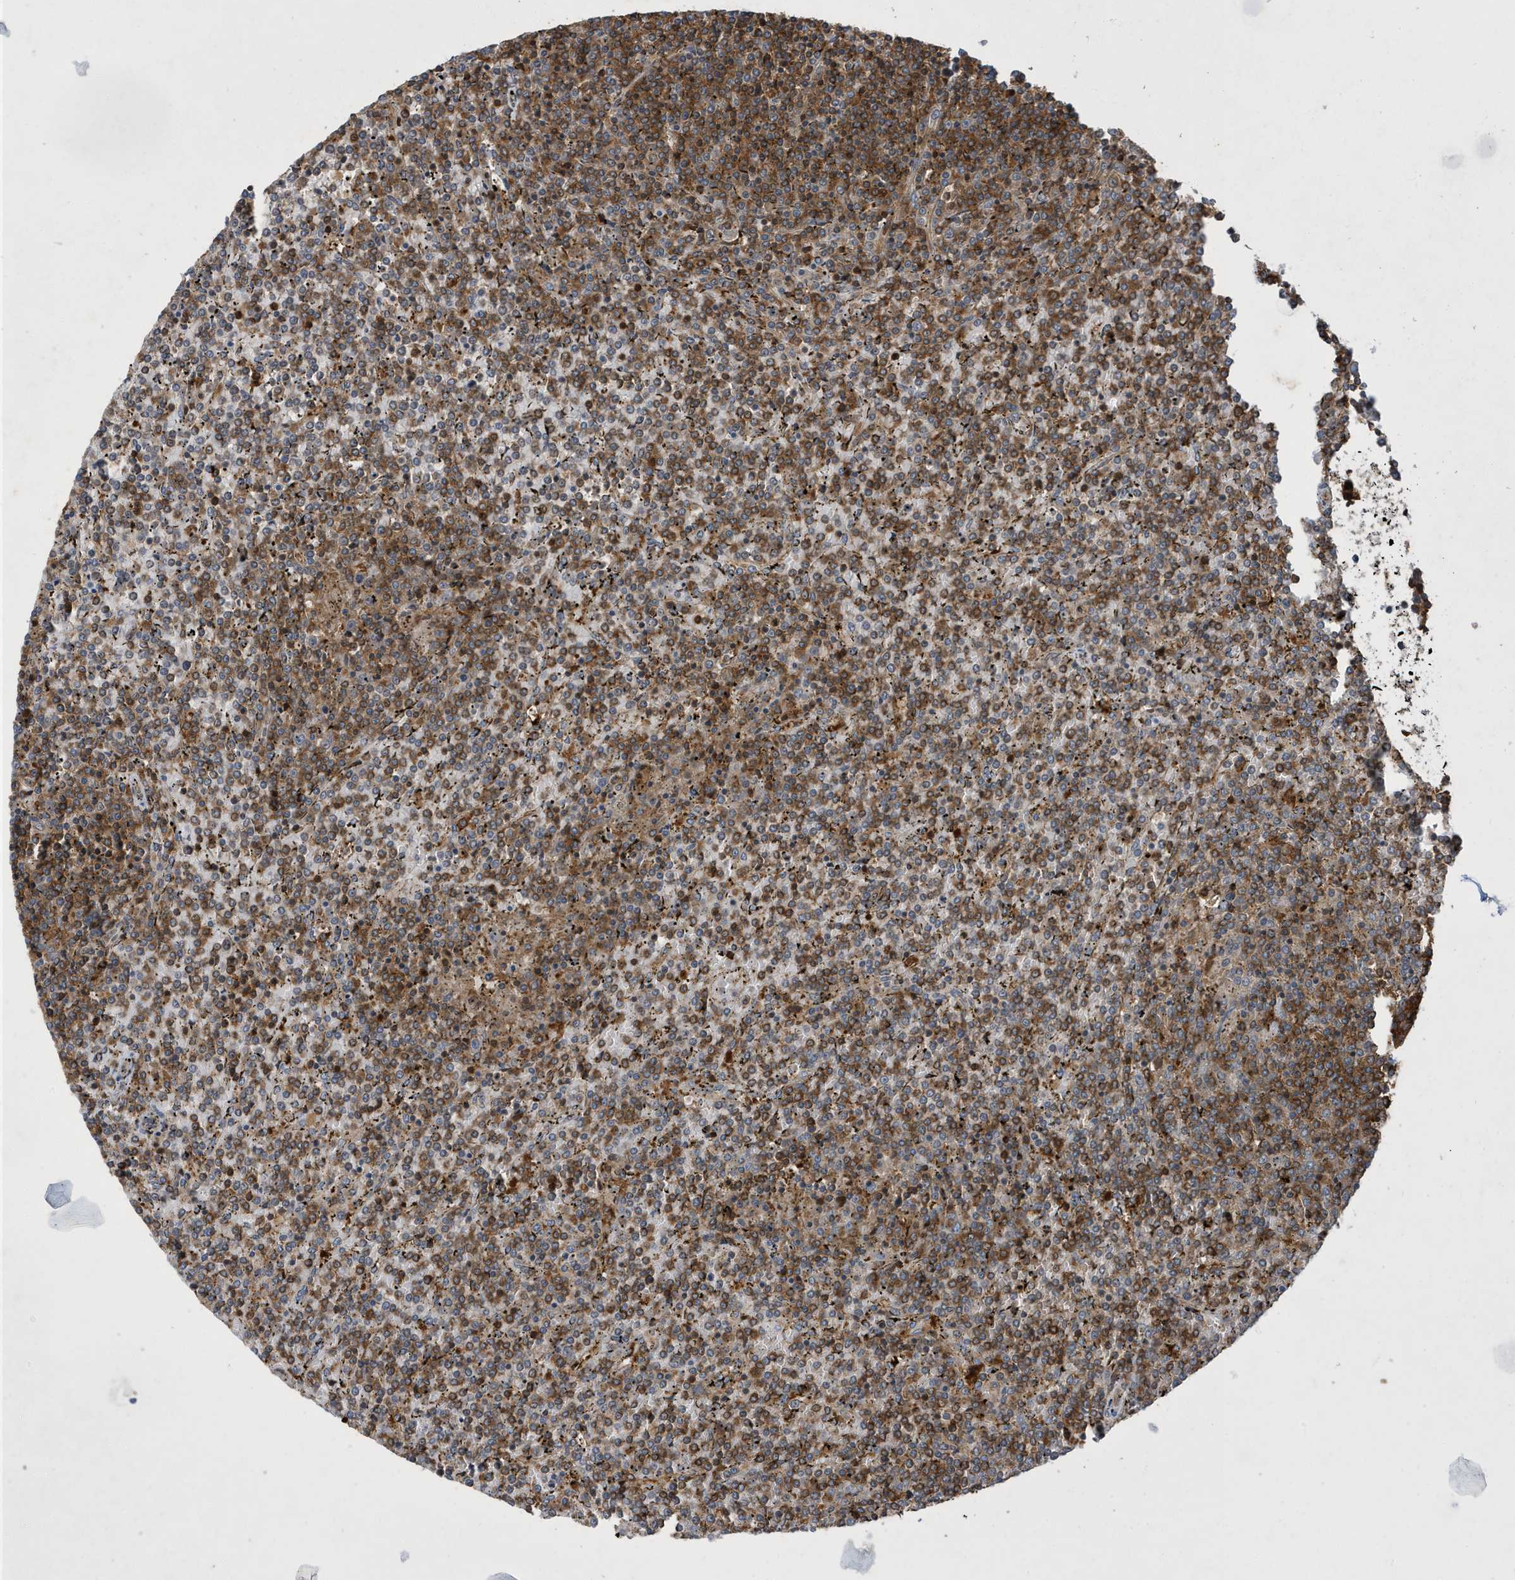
{"staining": {"intensity": "moderate", "quantity": ">75%", "location": "cytoplasmic/membranous"}, "tissue": "lymphoma", "cell_type": "Tumor cells", "image_type": "cancer", "snomed": [{"axis": "morphology", "description": "Malignant lymphoma, non-Hodgkin's type, Low grade"}, {"axis": "topography", "description": "Spleen"}], "caption": "Immunohistochemistry (IHC) image of neoplastic tissue: human low-grade malignant lymphoma, non-Hodgkin's type stained using immunohistochemistry (IHC) shows medium levels of moderate protein expression localized specifically in the cytoplasmic/membranous of tumor cells, appearing as a cytoplasmic/membranous brown color.", "gene": "LAPTM4A", "patient": {"sex": "female", "age": 19}}